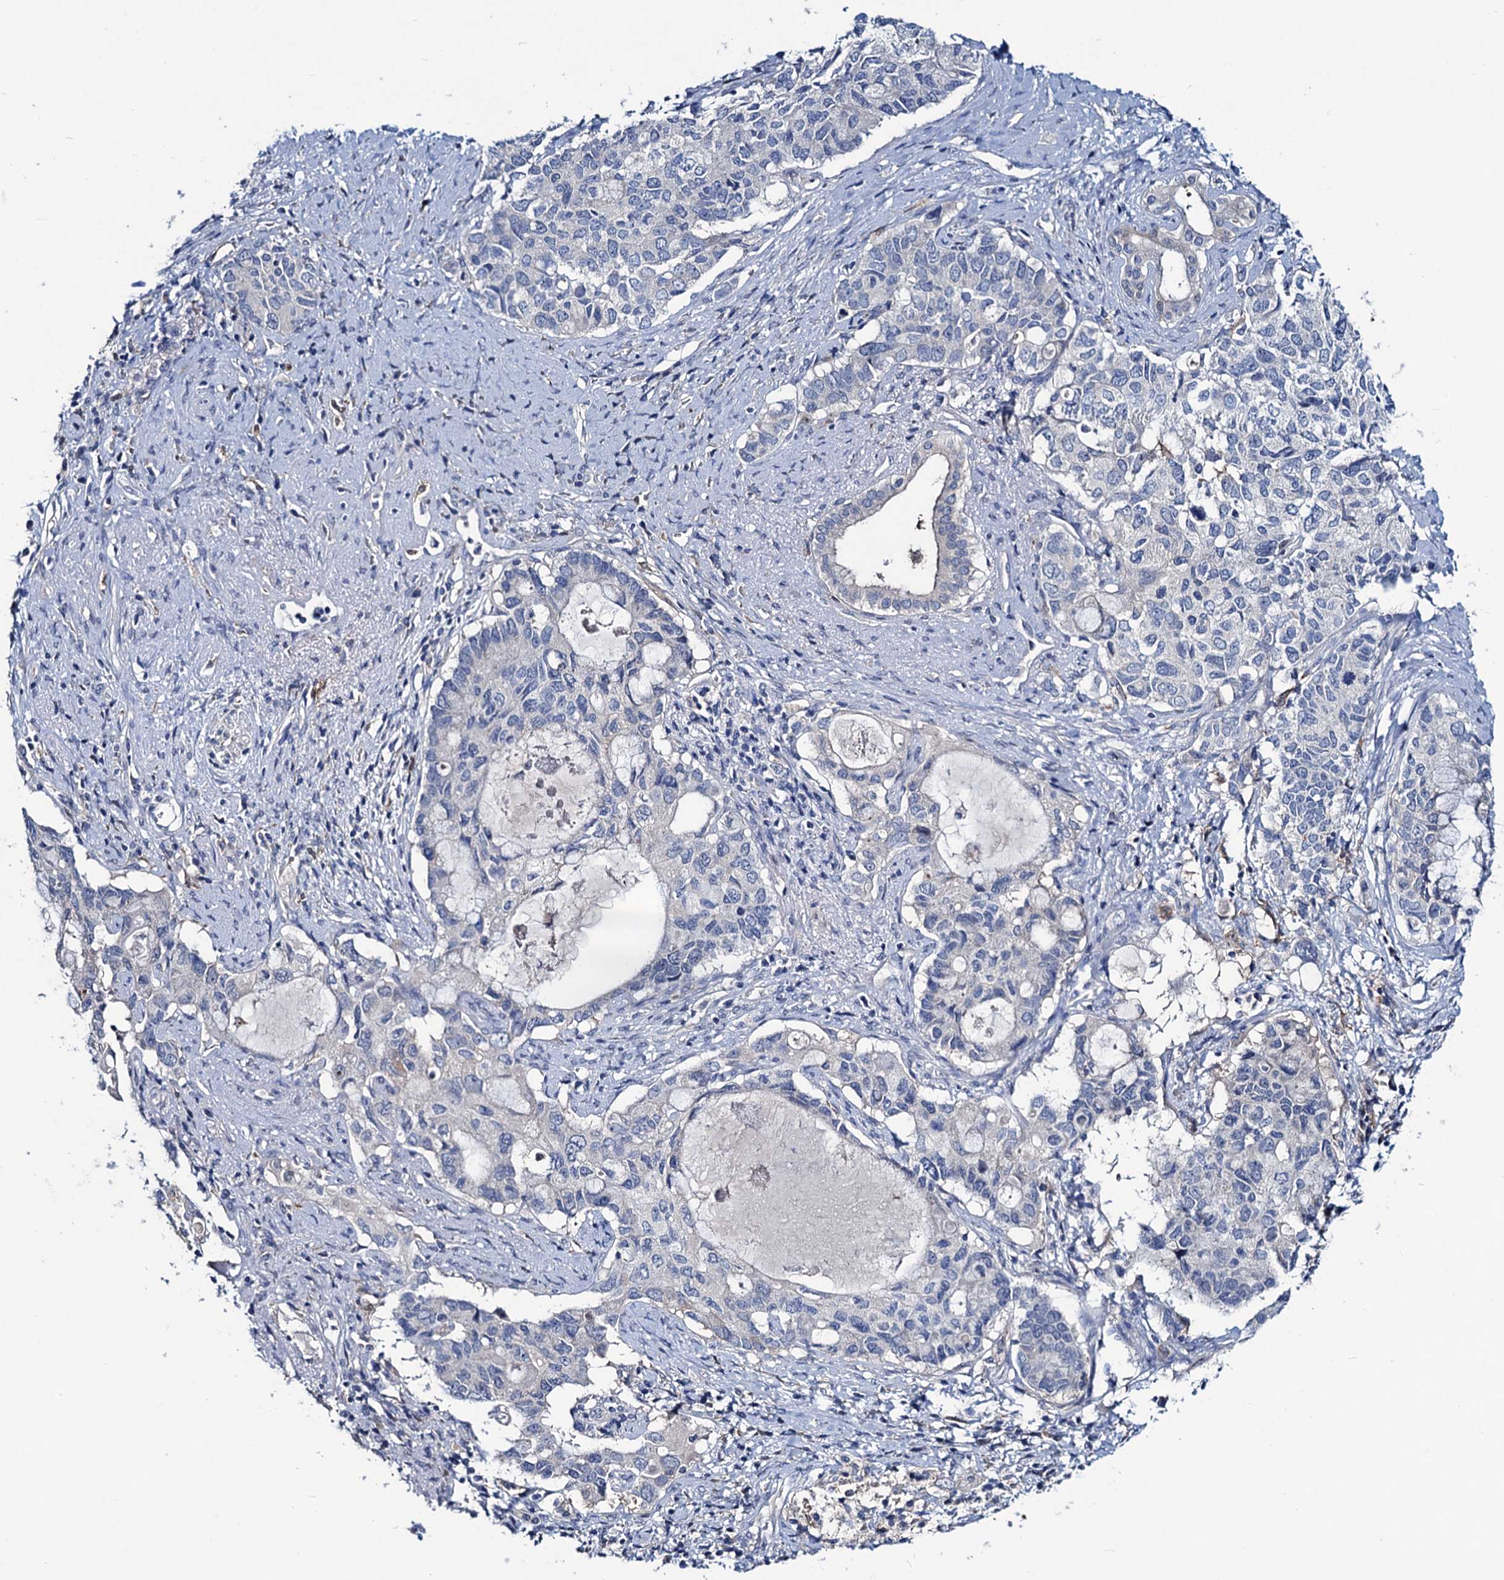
{"staining": {"intensity": "negative", "quantity": "none", "location": "none"}, "tissue": "pancreatic cancer", "cell_type": "Tumor cells", "image_type": "cancer", "snomed": [{"axis": "morphology", "description": "Adenocarcinoma, NOS"}, {"axis": "topography", "description": "Pancreas"}], "caption": "A high-resolution micrograph shows immunohistochemistry staining of adenocarcinoma (pancreatic), which shows no significant staining in tumor cells. (Stains: DAB (3,3'-diaminobenzidine) immunohistochemistry with hematoxylin counter stain, Microscopy: brightfield microscopy at high magnification).", "gene": "RTKN2", "patient": {"sex": "female", "age": 56}}